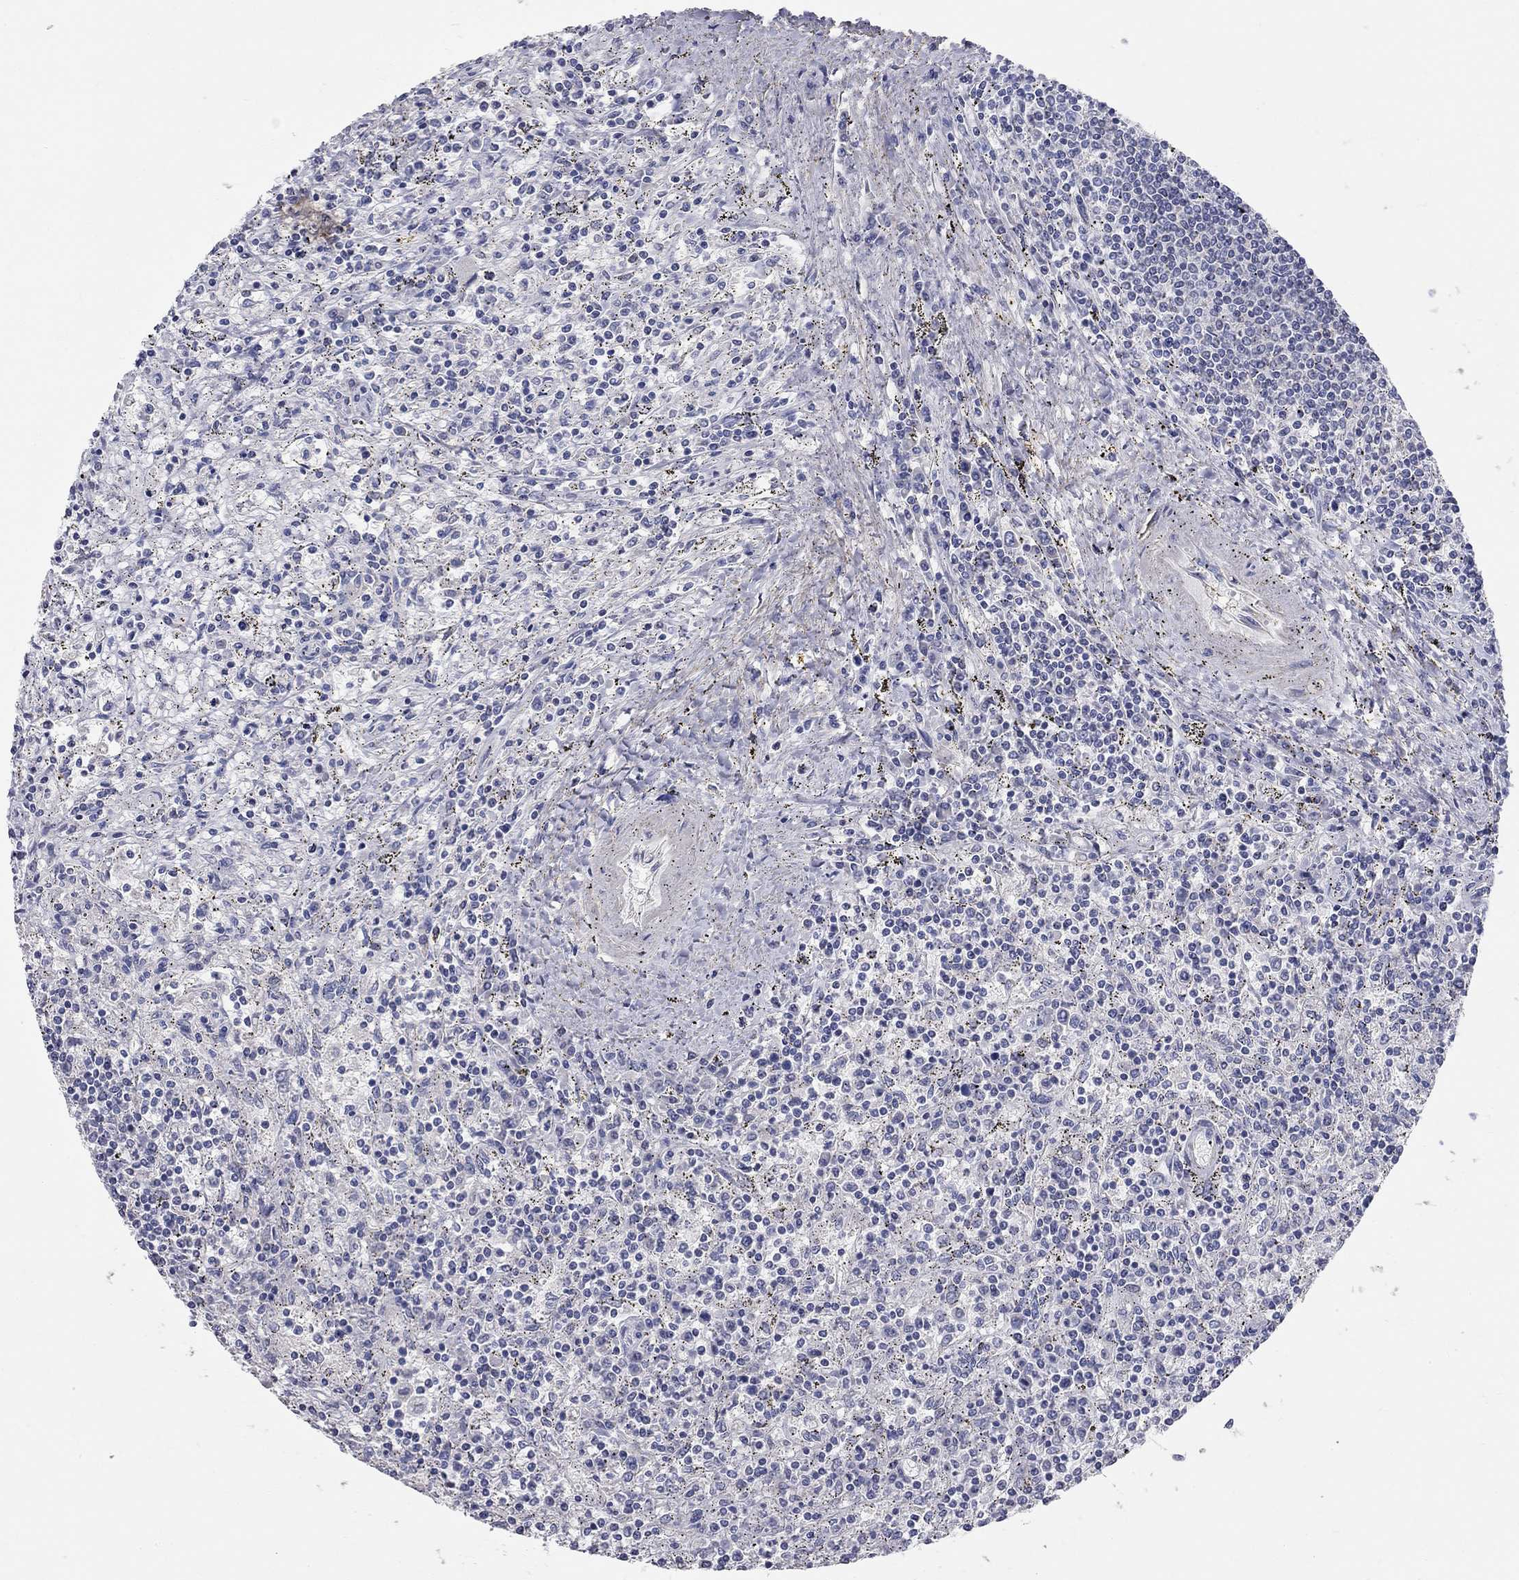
{"staining": {"intensity": "negative", "quantity": "none", "location": "none"}, "tissue": "lymphoma", "cell_type": "Tumor cells", "image_type": "cancer", "snomed": [{"axis": "morphology", "description": "Malignant lymphoma, non-Hodgkin's type, Low grade"}, {"axis": "topography", "description": "Spleen"}], "caption": "A micrograph of human low-grade malignant lymphoma, non-Hodgkin's type is negative for staining in tumor cells.", "gene": "CFAP161", "patient": {"sex": "male", "age": 62}}